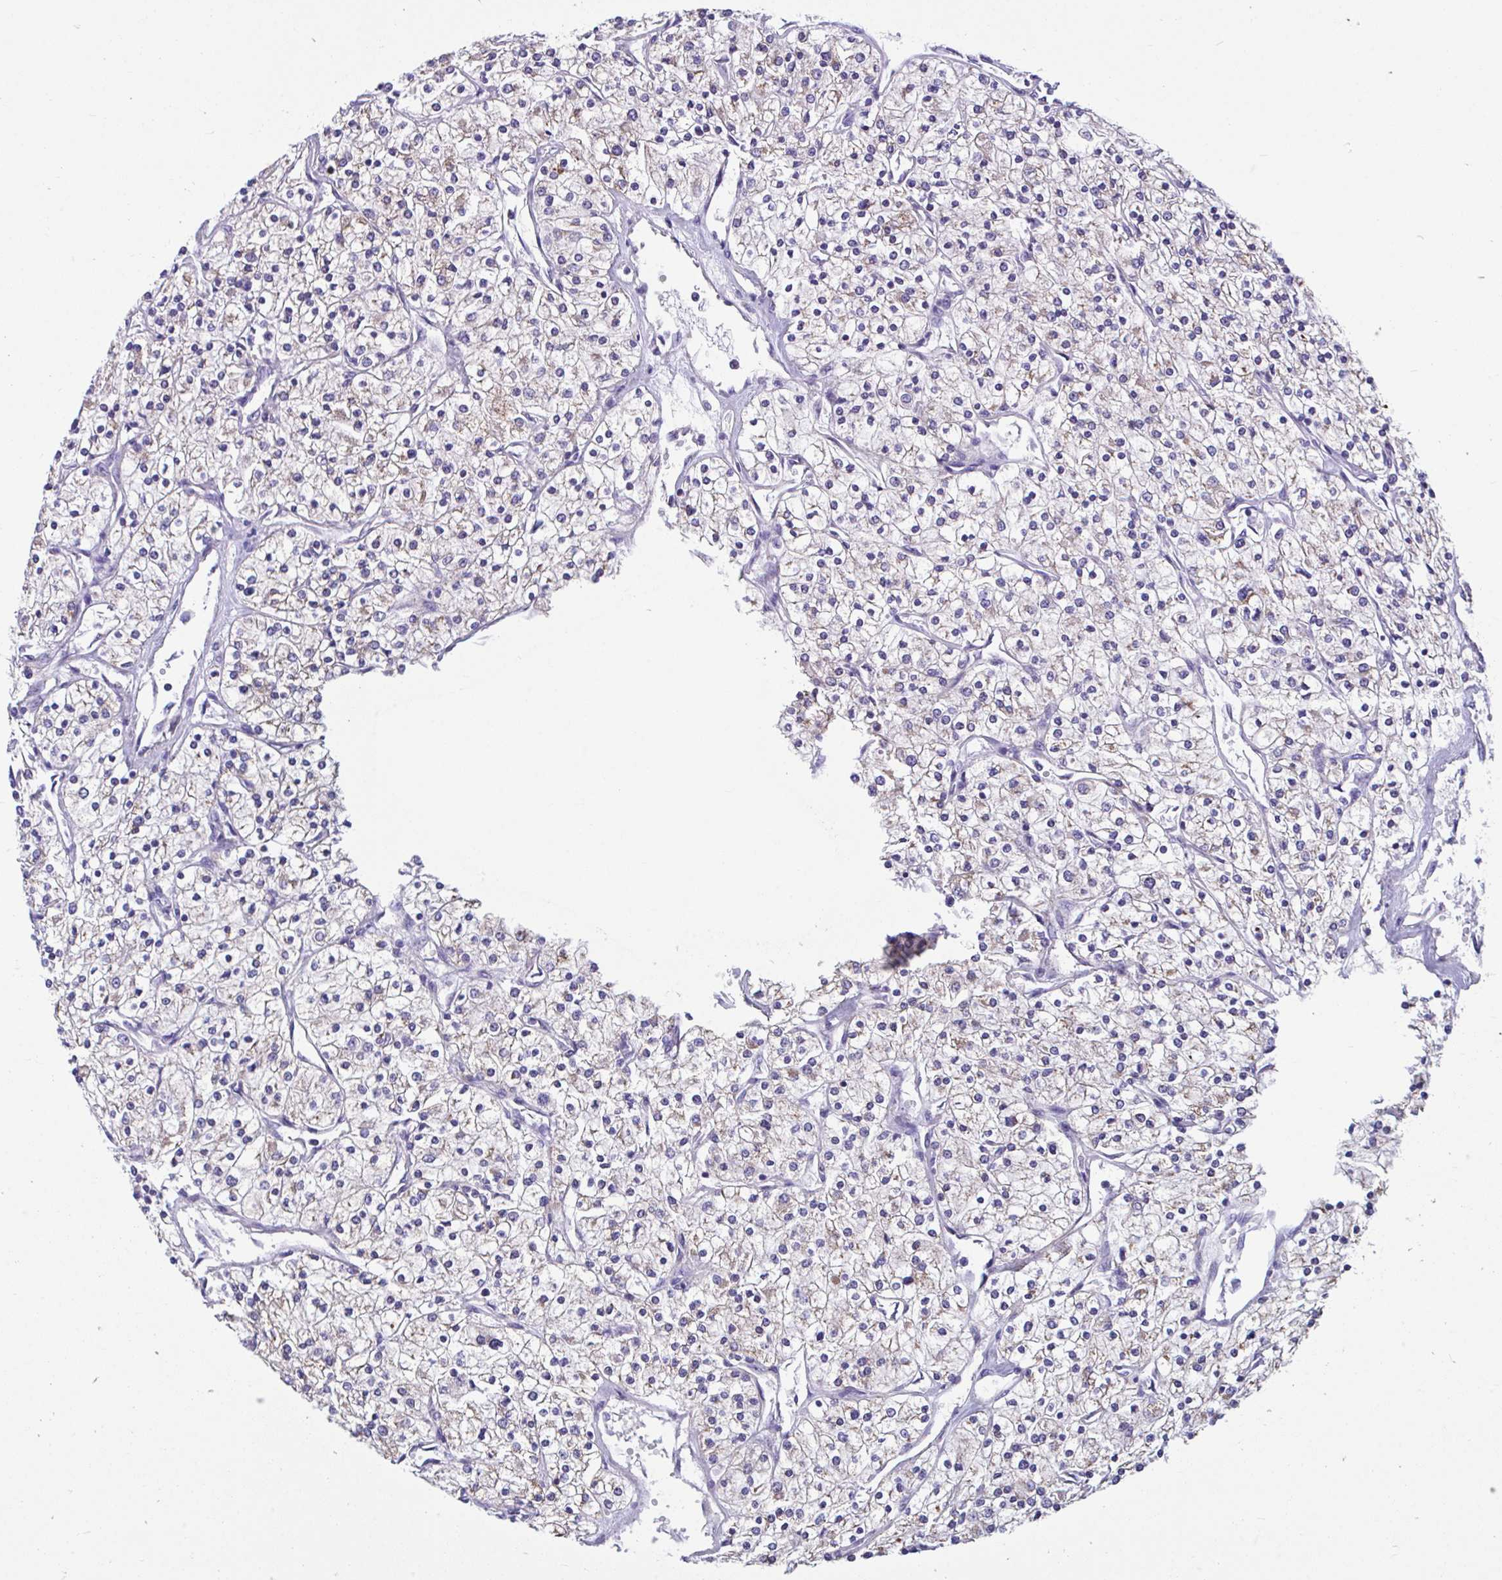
{"staining": {"intensity": "weak", "quantity": "25%-75%", "location": "cytoplasmic/membranous"}, "tissue": "renal cancer", "cell_type": "Tumor cells", "image_type": "cancer", "snomed": [{"axis": "morphology", "description": "Adenocarcinoma, NOS"}, {"axis": "topography", "description": "Kidney"}], "caption": "Human renal cancer stained with a brown dye reveals weak cytoplasmic/membranous positive staining in about 25%-75% of tumor cells.", "gene": "OR13A1", "patient": {"sex": "male", "age": 80}}